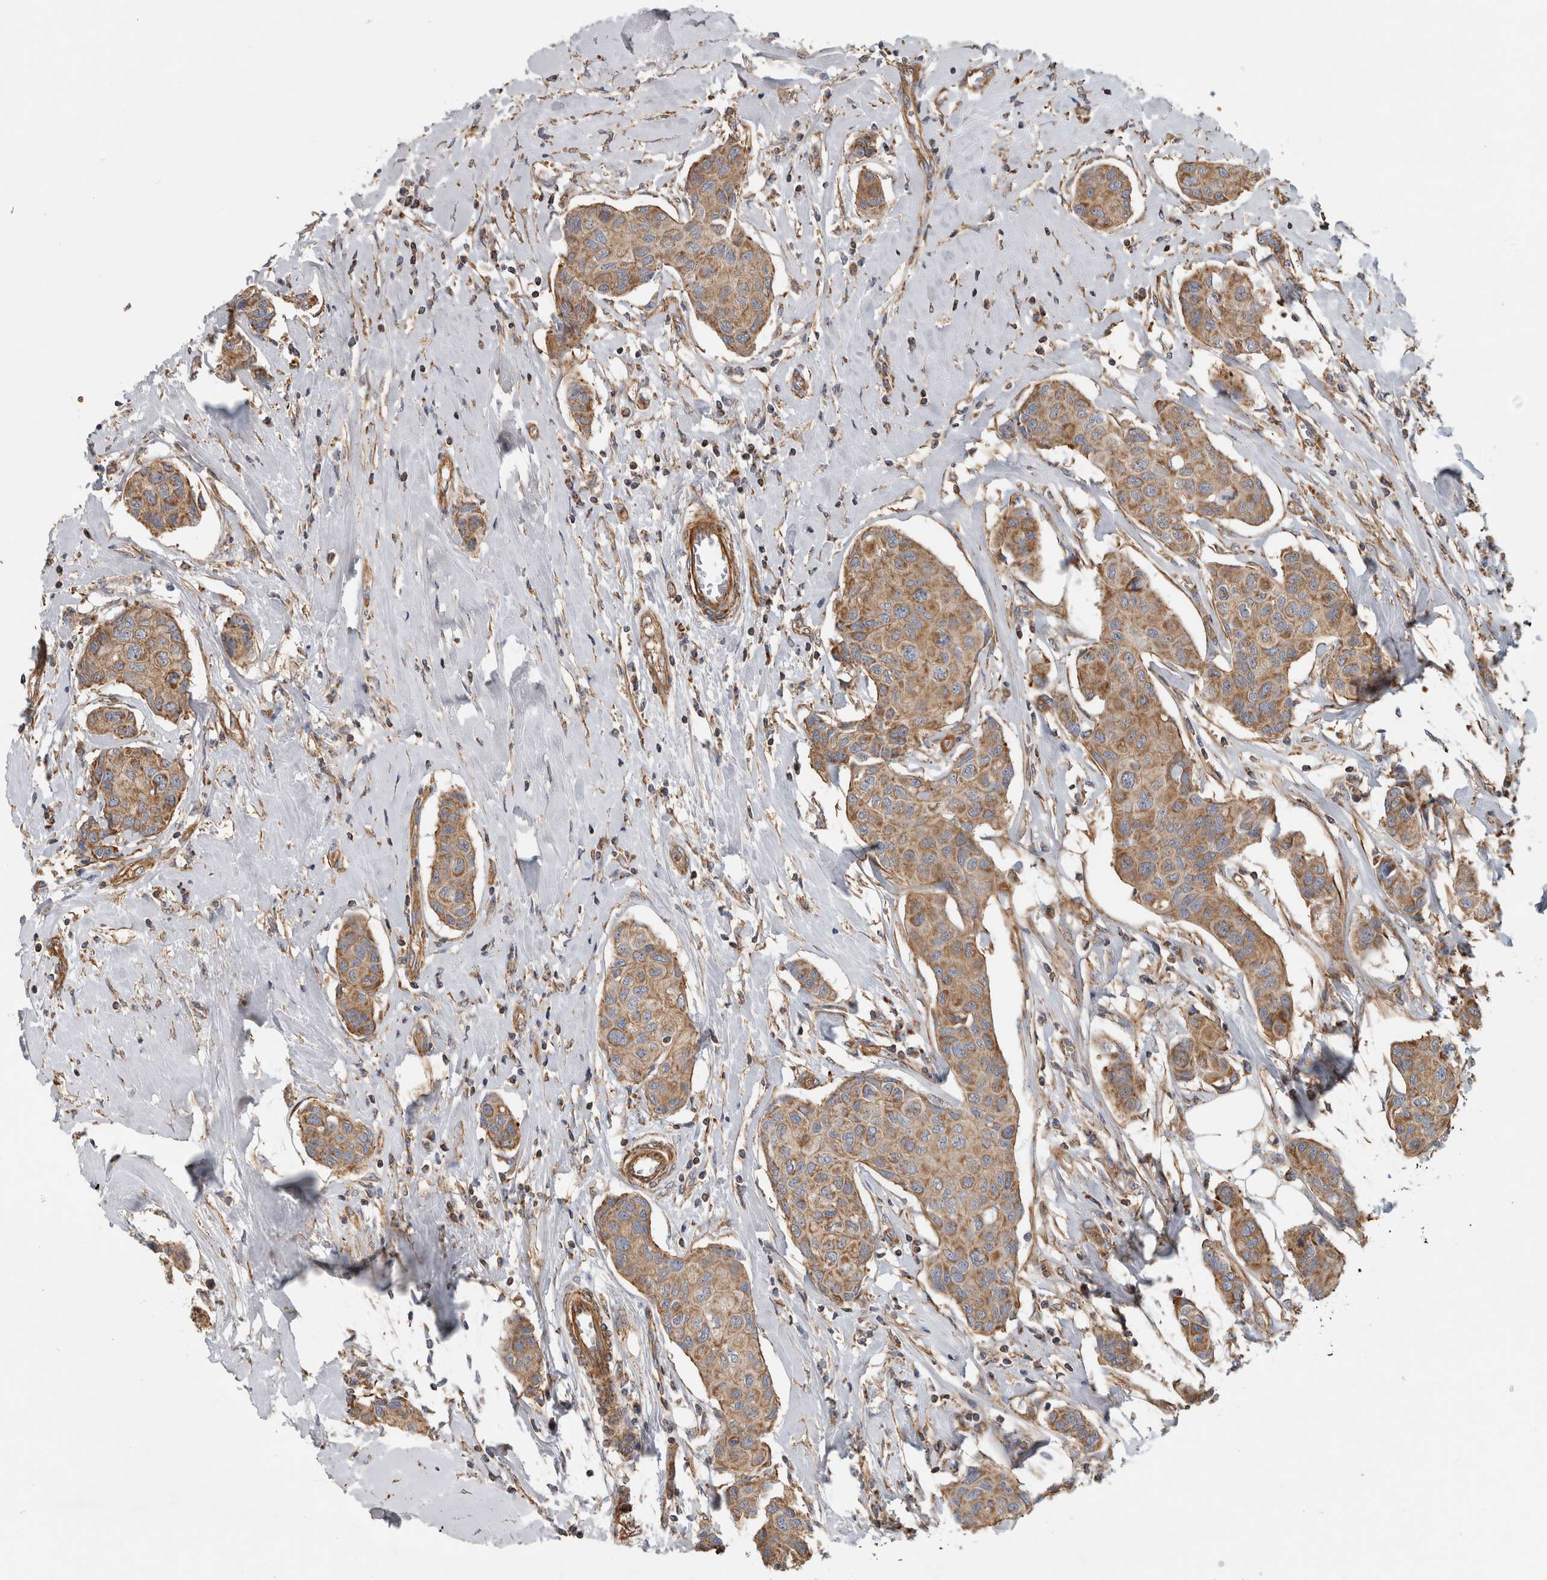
{"staining": {"intensity": "moderate", "quantity": ">75%", "location": "cytoplasmic/membranous"}, "tissue": "breast cancer", "cell_type": "Tumor cells", "image_type": "cancer", "snomed": [{"axis": "morphology", "description": "Duct carcinoma"}, {"axis": "topography", "description": "Breast"}], "caption": "This micrograph exhibits IHC staining of infiltrating ductal carcinoma (breast), with medium moderate cytoplasmic/membranous staining in approximately >75% of tumor cells.", "gene": "SFXN2", "patient": {"sex": "female", "age": 80}}